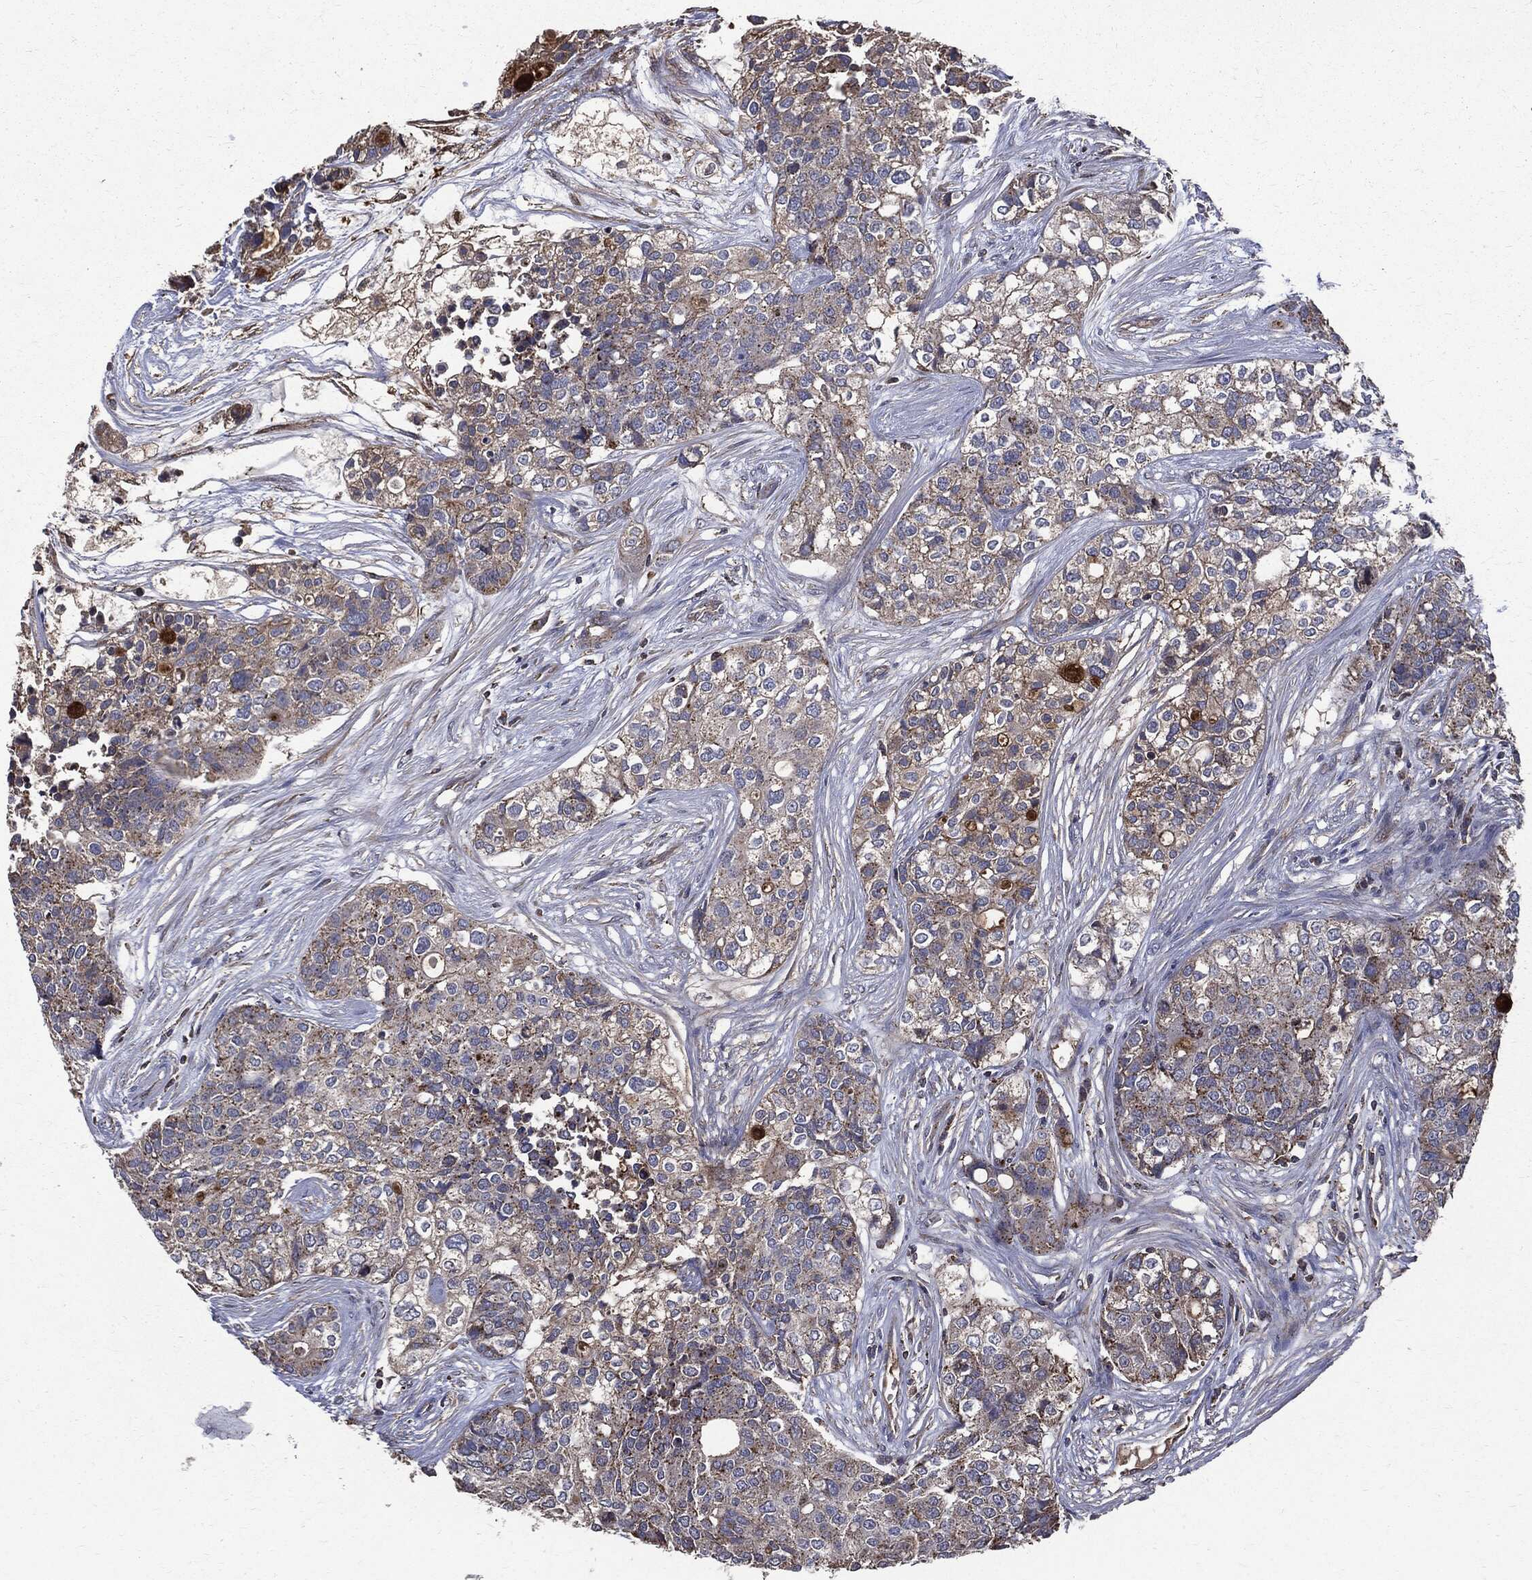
{"staining": {"intensity": "moderate", "quantity": "<25%", "location": "cytoplasmic/membranous"}, "tissue": "carcinoid", "cell_type": "Tumor cells", "image_type": "cancer", "snomed": [{"axis": "morphology", "description": "Carcinoid, malignant, NOS"}, {"axis": "topography", "description": "Colon"}], "caption": "Brown immunohistochemical staining in carcinoid exhibits moderate cytoplasmic/membranous positivity in approximately <25% of tumor cells.", "gene": "PDCD6IP", "patient": {"sex": "male", "age": 81}}